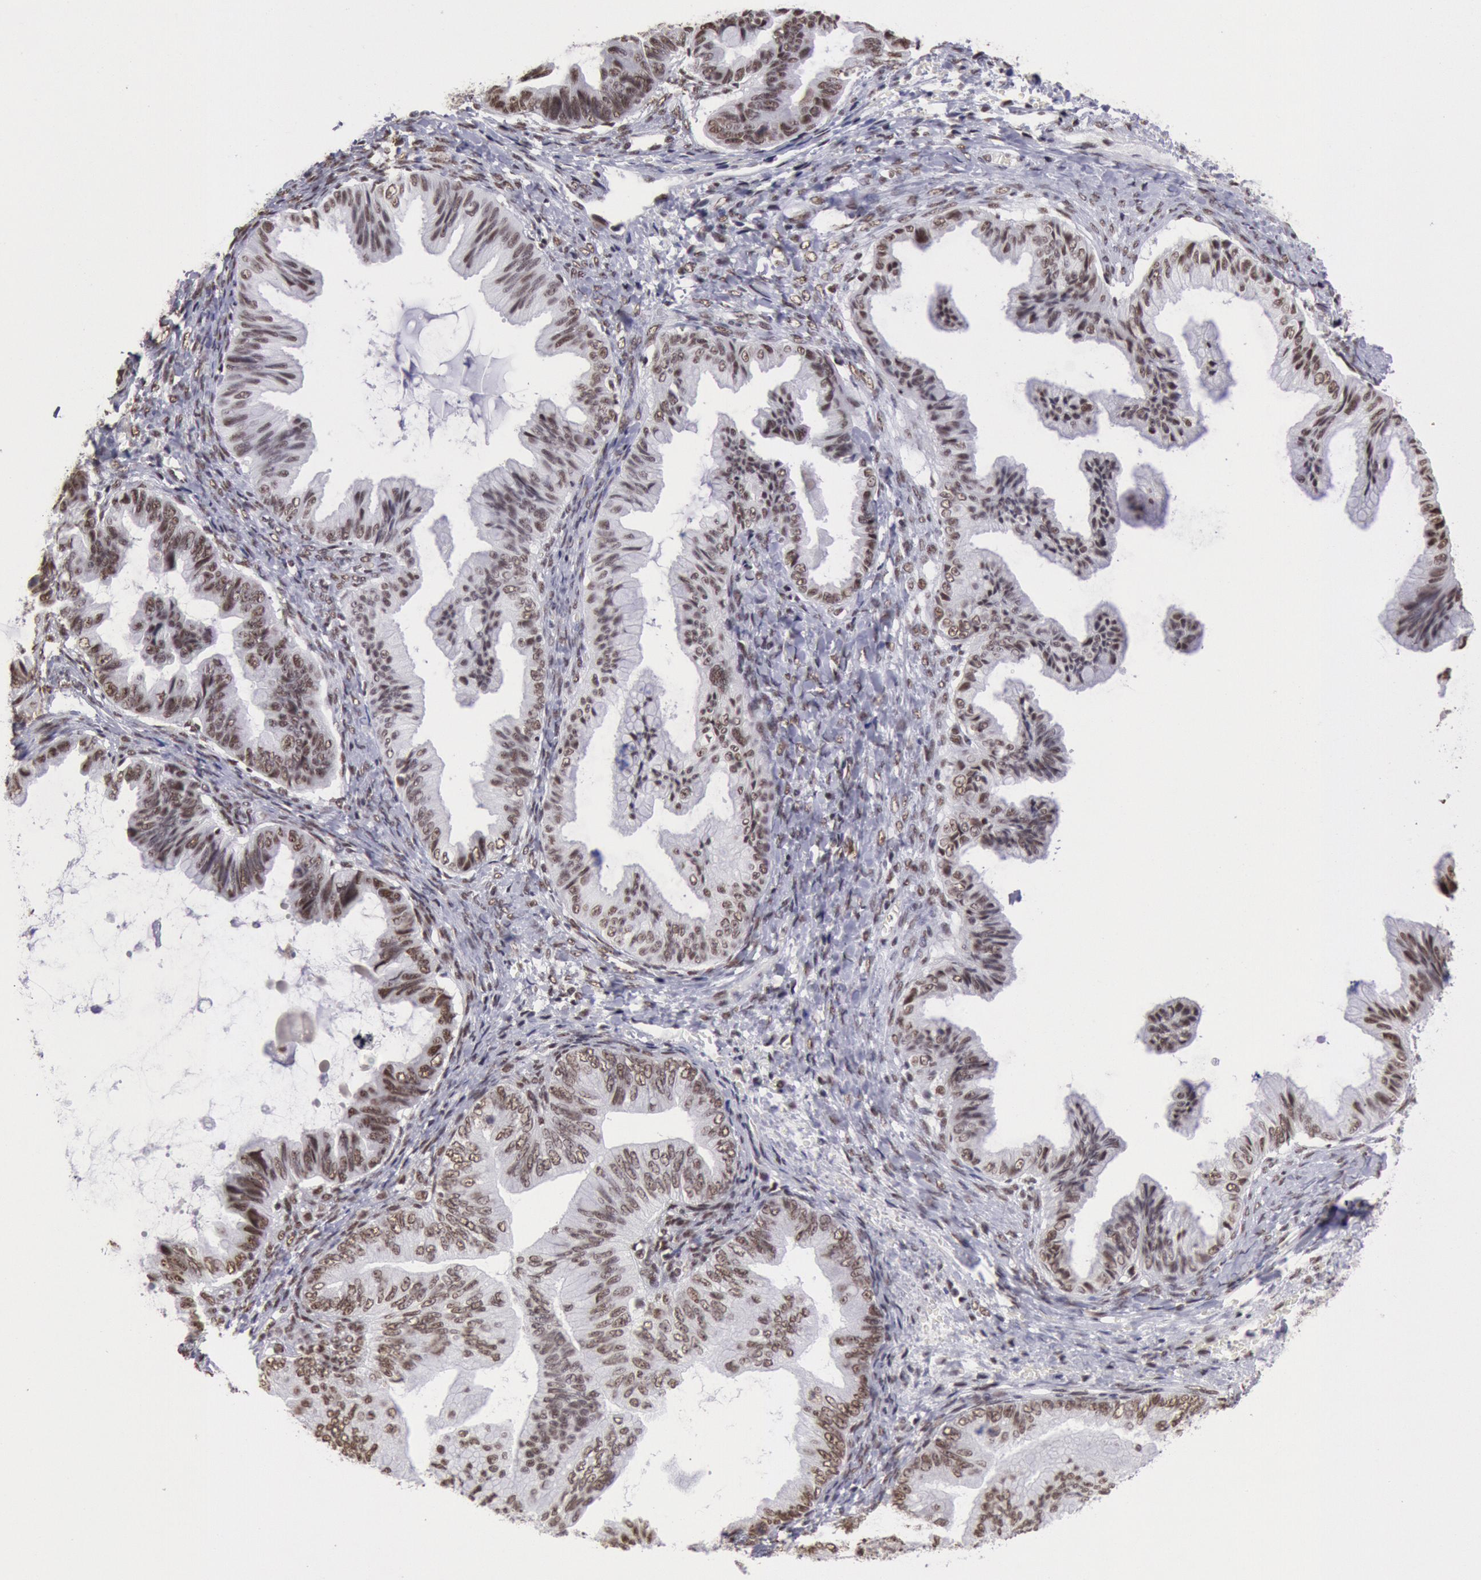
{"staining": {"intensity": "moderate", "quantity": ">75%", "location": "nuclear"}, "tissue": "ovarian cancer", "cell_type": "Tumor cells", "image_type": "cancer", "snomed": [{"axis": "morphology", "description": "Cystadenocarcinoma, mucinous, NOS"}, {"axis": "topography", "description": "Ovary"}], "caption": "The image demonstrates staining of ovarian cancer, revealing moderate nuclear protein staining (brown color) within tumor cells.", "gene": "SNRPD3", "patient": {"sex": "female", "age": 36}}